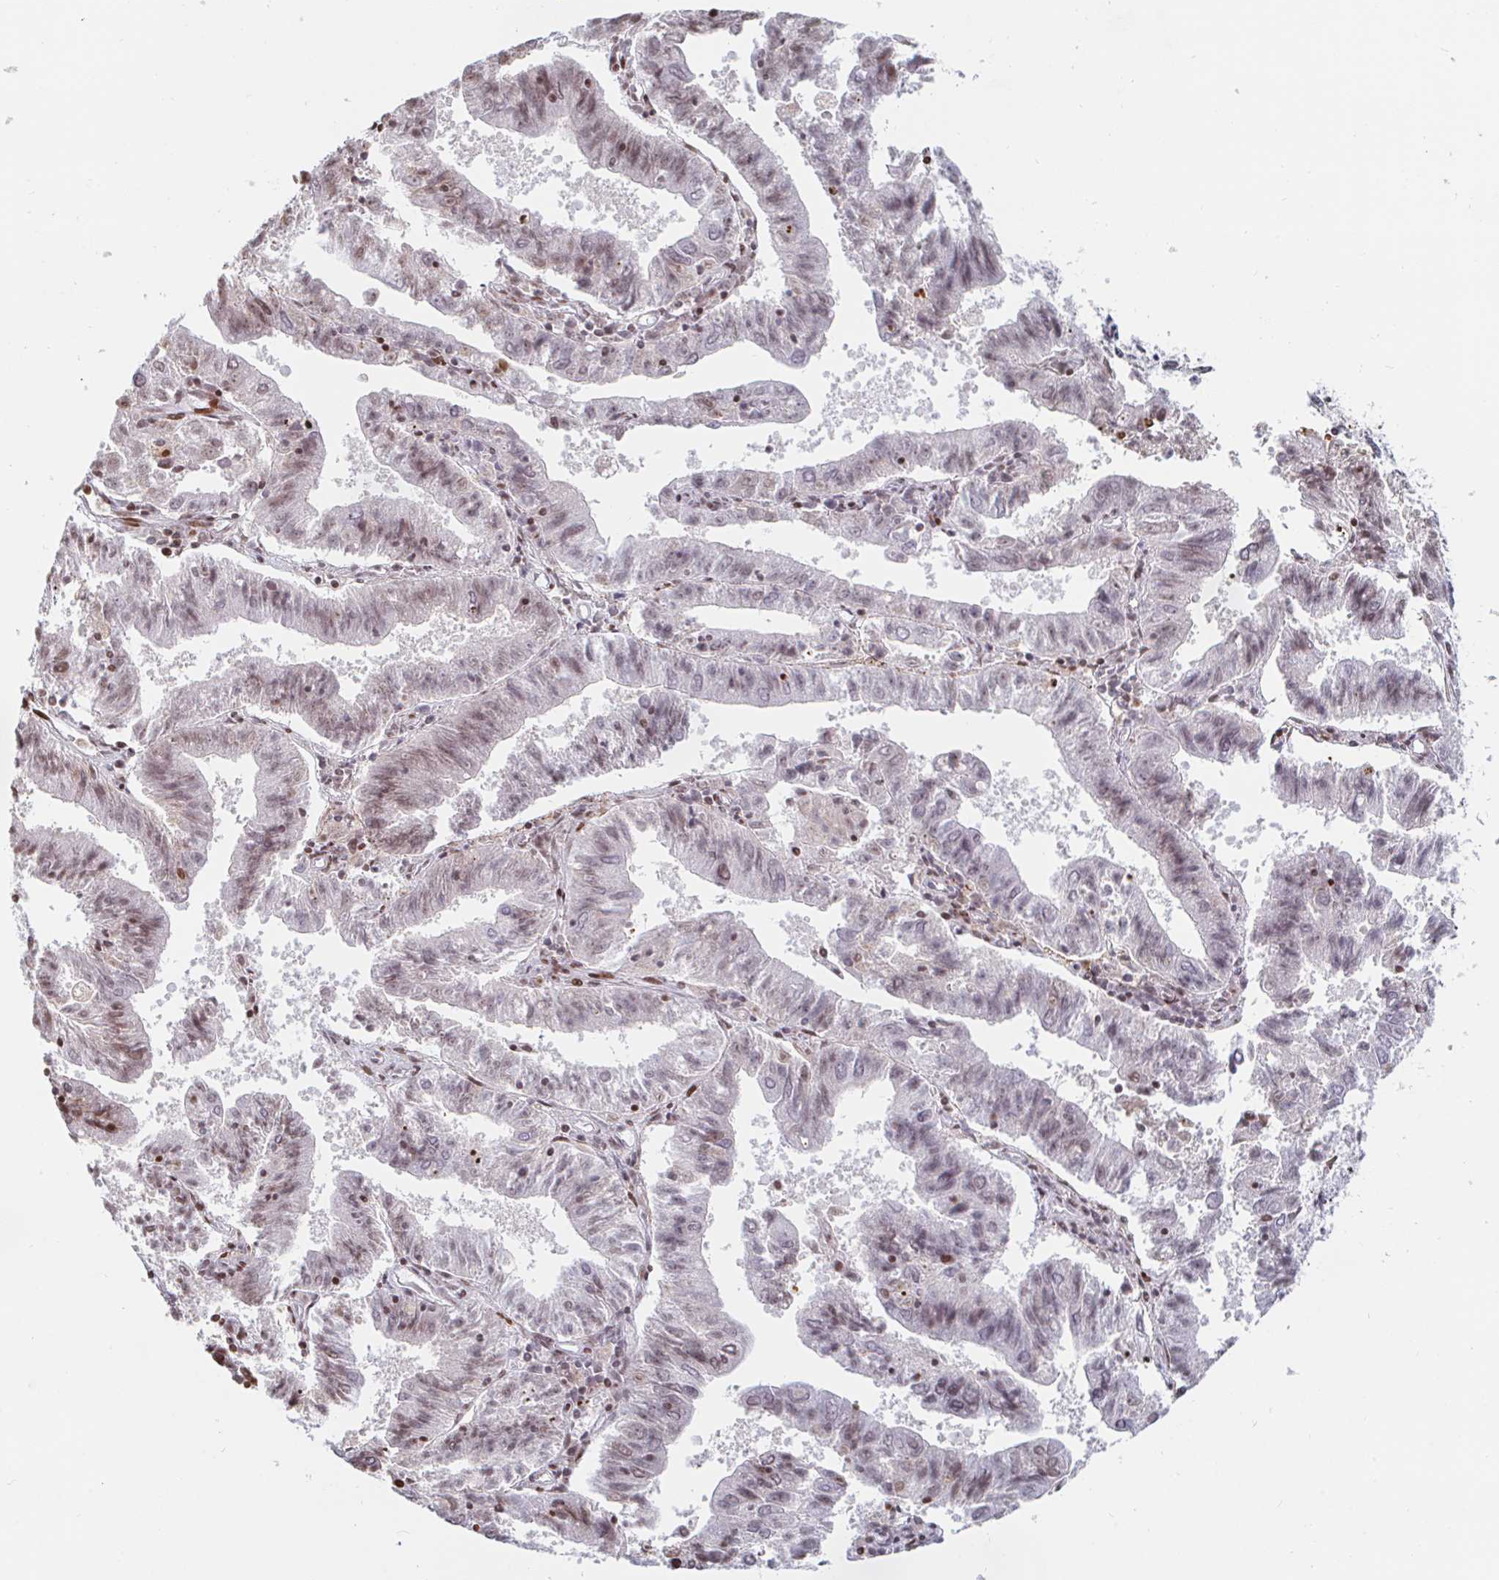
{"staining": {"intensity": "weak", "quantity": "25%-75%", "location": "nuclear"}, "tissue": "endometrial cancer", "cell_type": "Tumor cells", "image_type": "cancer", "snomed": [{"axis": "morphology", "description": "Adenocarcinoma, NOS"}, {"axis": "topography", "description": "Endometrium"}], "caption": "Protein analysis of endometrial cancer tissue reveals weak nuclear positivity in about 25%-75% of tumor cells. Using DAB (3,3'-diaminobenzidine) (brown) and hematoxylin (blue) stains, captured at high magnification using brightfield microscopy.", "gene": "HOXC10", "patient": {"sex": "female", "age": 82}}